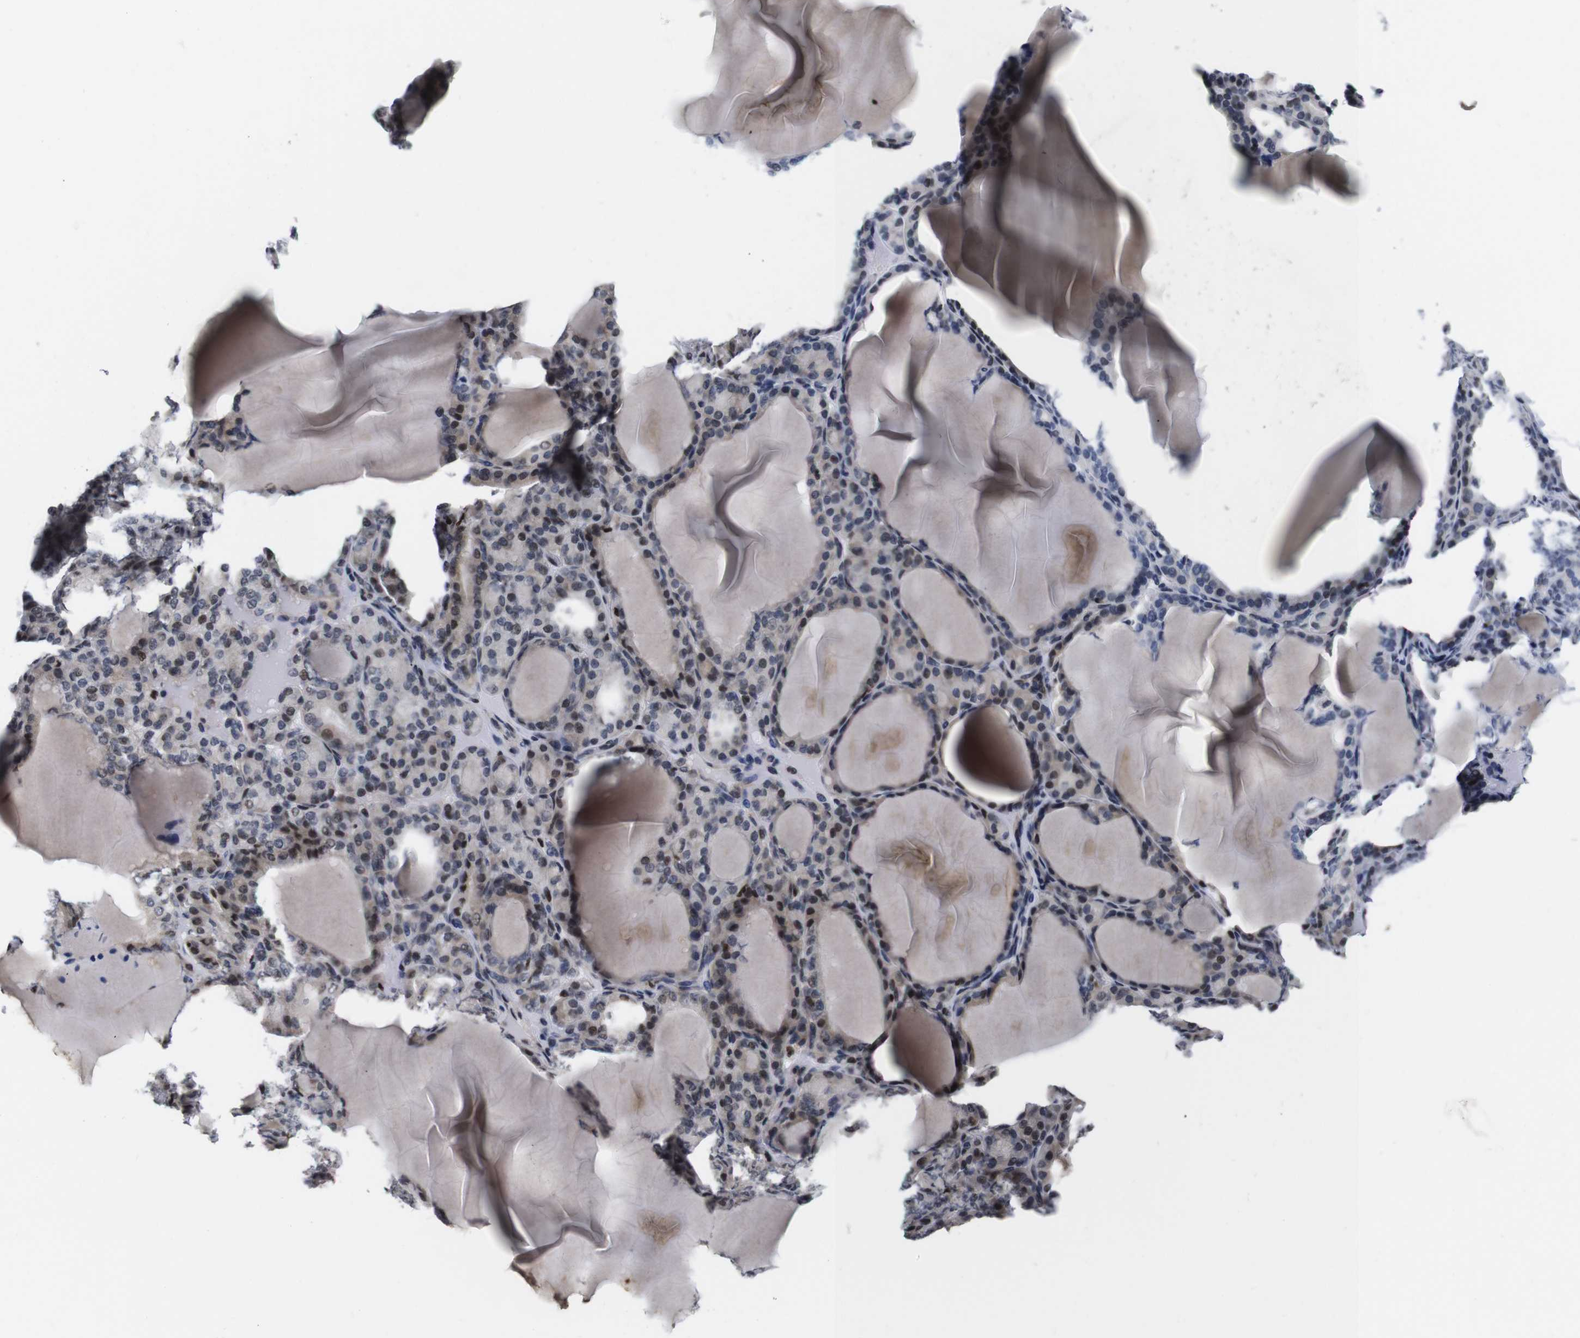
{"staining": {"intensity": "weak", "quantity": "25%-75%", "location": "cytoplasmic/membranous,nuclear"}, "tissue": "thyroid gland", "cell_type": "Glandular cells", "image_type": "normal", "snomed": [{"axis": "morphology", "description": "Normal tissue, NOS"}, {"axis": "topography", "description": "Thyroid gland"}], "caption": "An IHC image of unremarkable tissue is shown. Protein staining in brown labels weak cytoplasmic/membranous,nuclear positivity in thyroid gland within glandular cells.", "gene": "GATA6", "patient": {"sex": "female", "age": 28}}